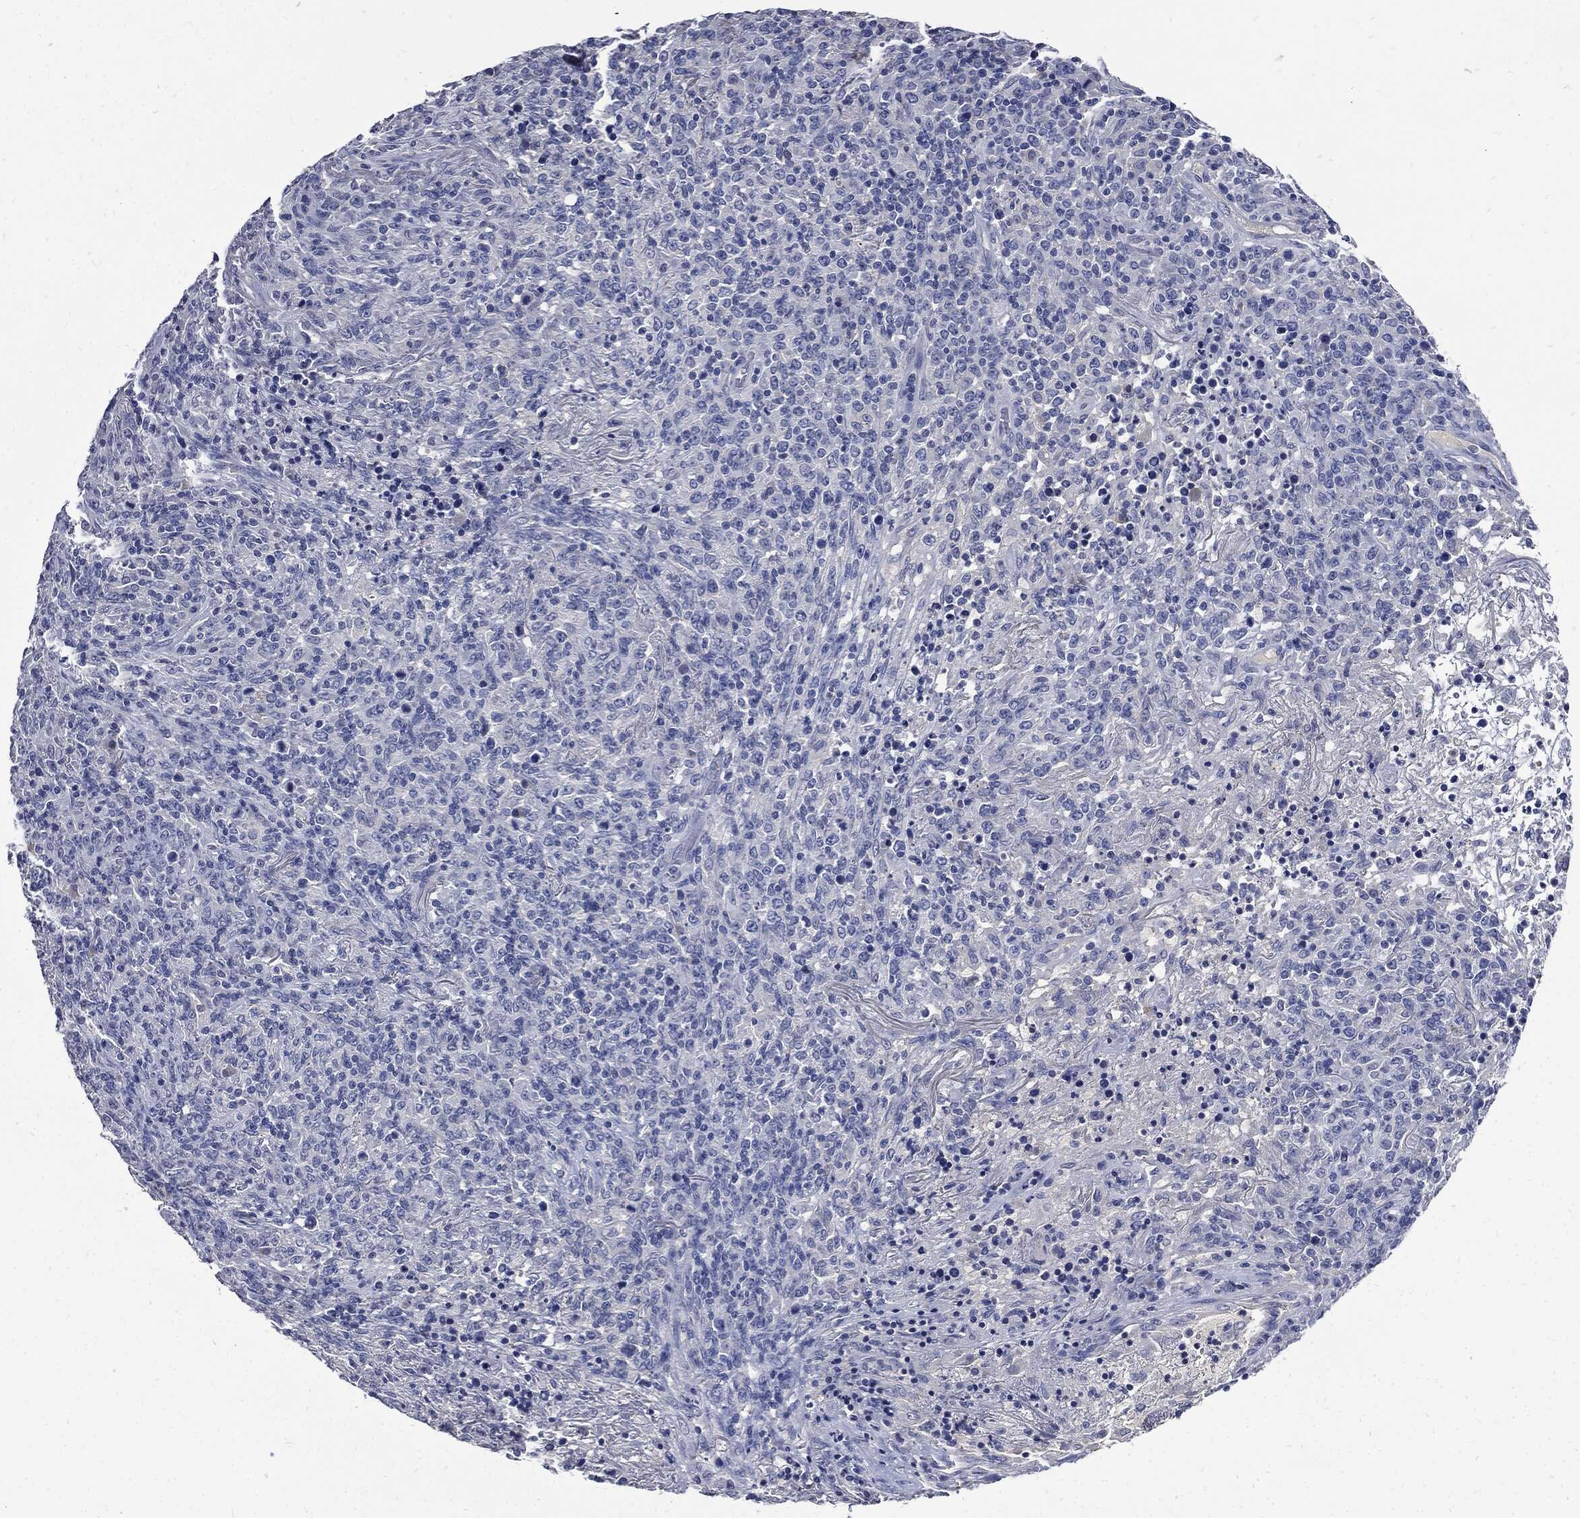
{"staining": {"intensity": "negative", "quantity": "none", "location": "none"}, "tissue": "lymphoma", "cell_type": "Tumor cells", "image_type": "cancer", "snomed": [{"axis": "morphology", "description": "Malignant lymphoma, non-Hodgkin's type, High grade"}, {"axis": "topography", "description": "Lung"}], "caption": "The photomicrograph exhibits no significant expression in tumor cells of lymphoma. The staining was performed using DAB (3,3'-diaminobenzidine) to visualize the protein expression in brown, while the nuclei were stained in blue with hematoxylin (Magnification: 20x).", "gene": "CPE", "patient": {"sex": "male", "age": 79}}